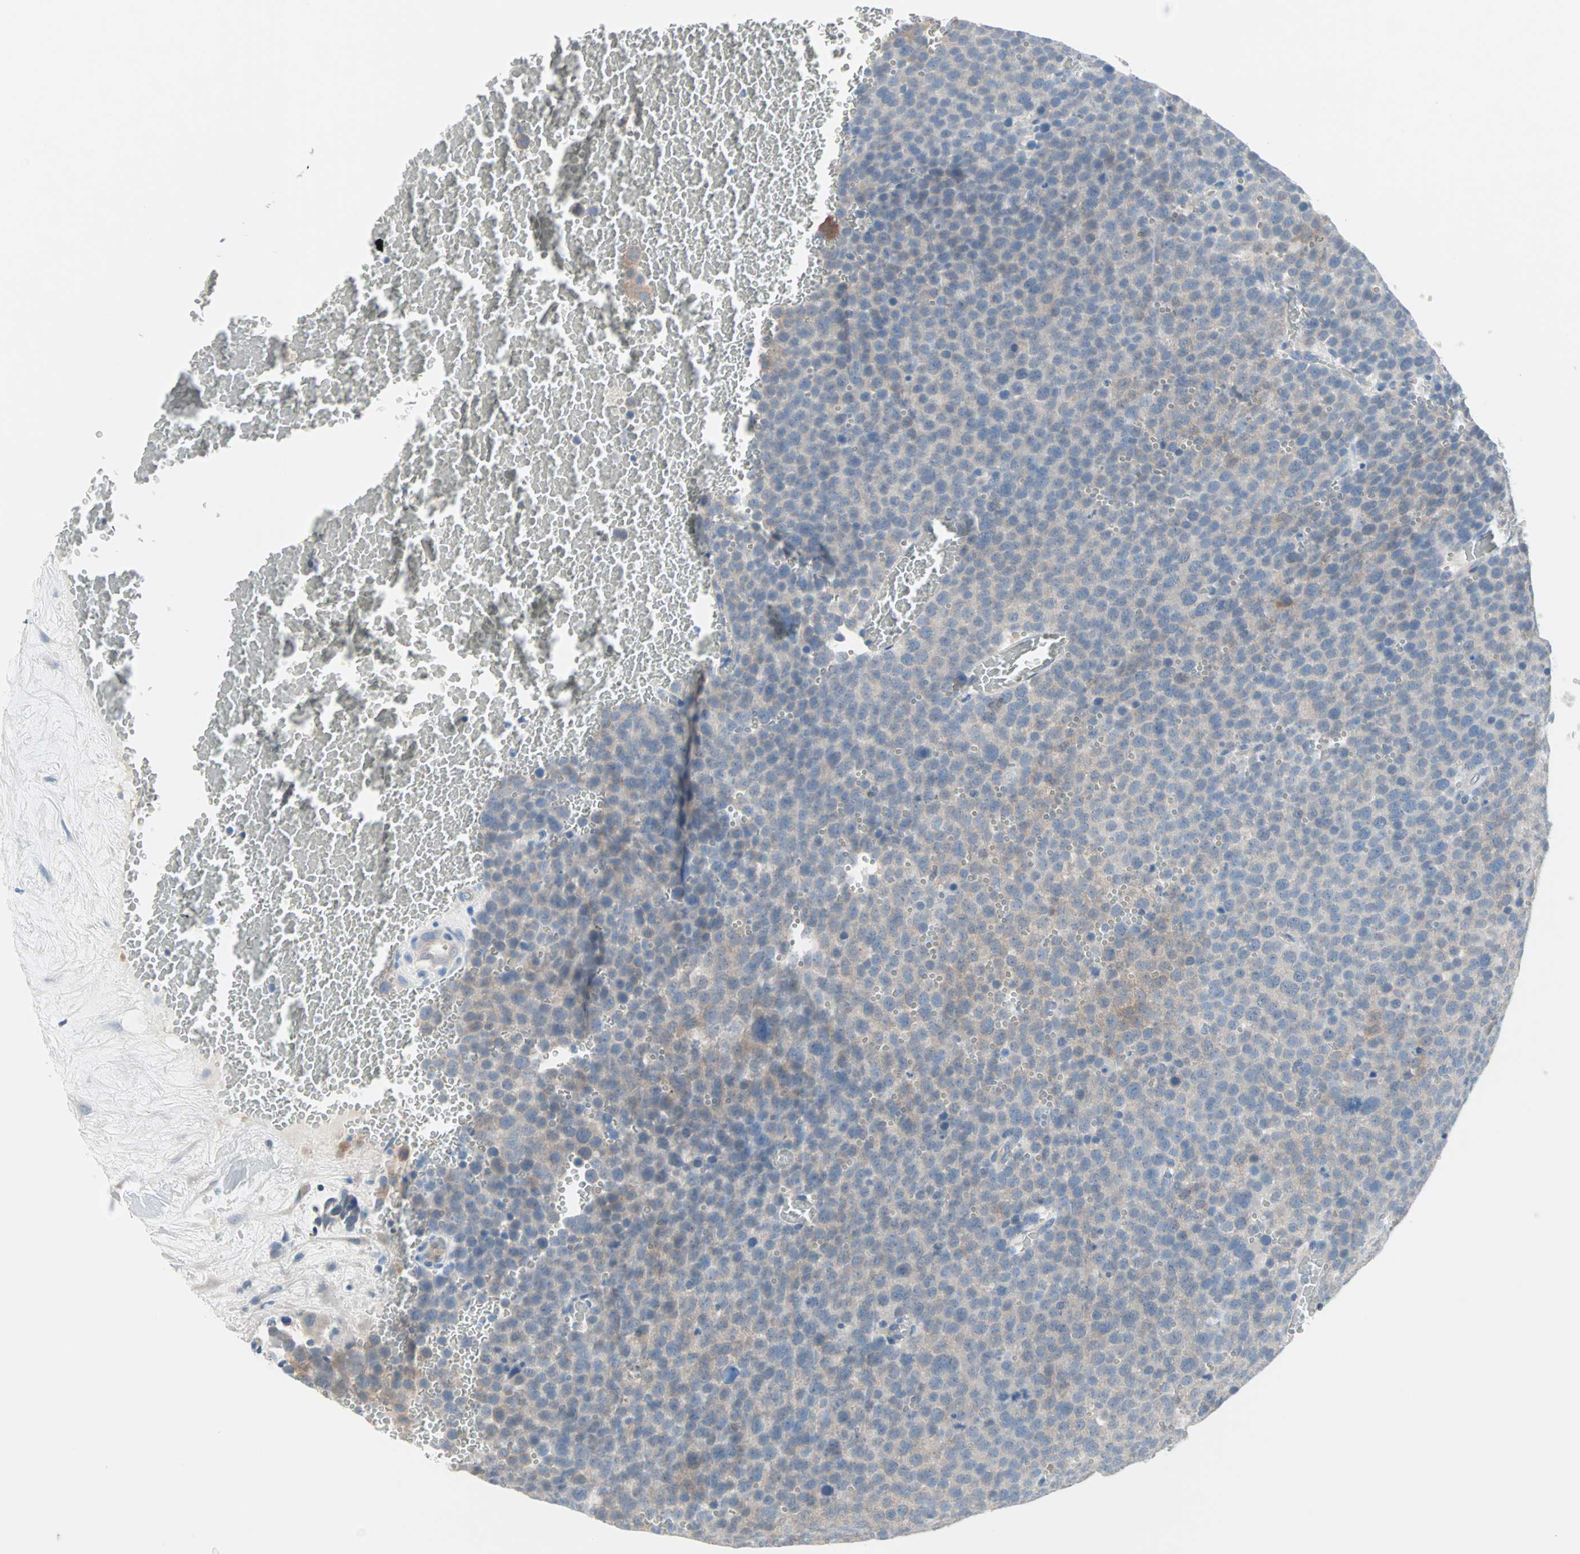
{"staining": {"intensity": "weak", "quantity": ">75%", "location": "cytoplasmic/membranous"}, "tissue": "testis cancer", "cell_type": "Tumor cells", "image_type": "cancer", "snomed": [{"axis": "morphology", "description": "Seminoma, NOS"}, {"axis": "topography", "description": "Testis"}], "caption": "High-power microscopy captured an immunohistochemistry (IHC) photomicrograph of testis seminoma, revealing weak cytoplasmic/membranous expression in about >75% of tumor cells. Nuclei are stained in blue.", "gene": "MPI", "patient": {"sex": "male", "age": 71}}